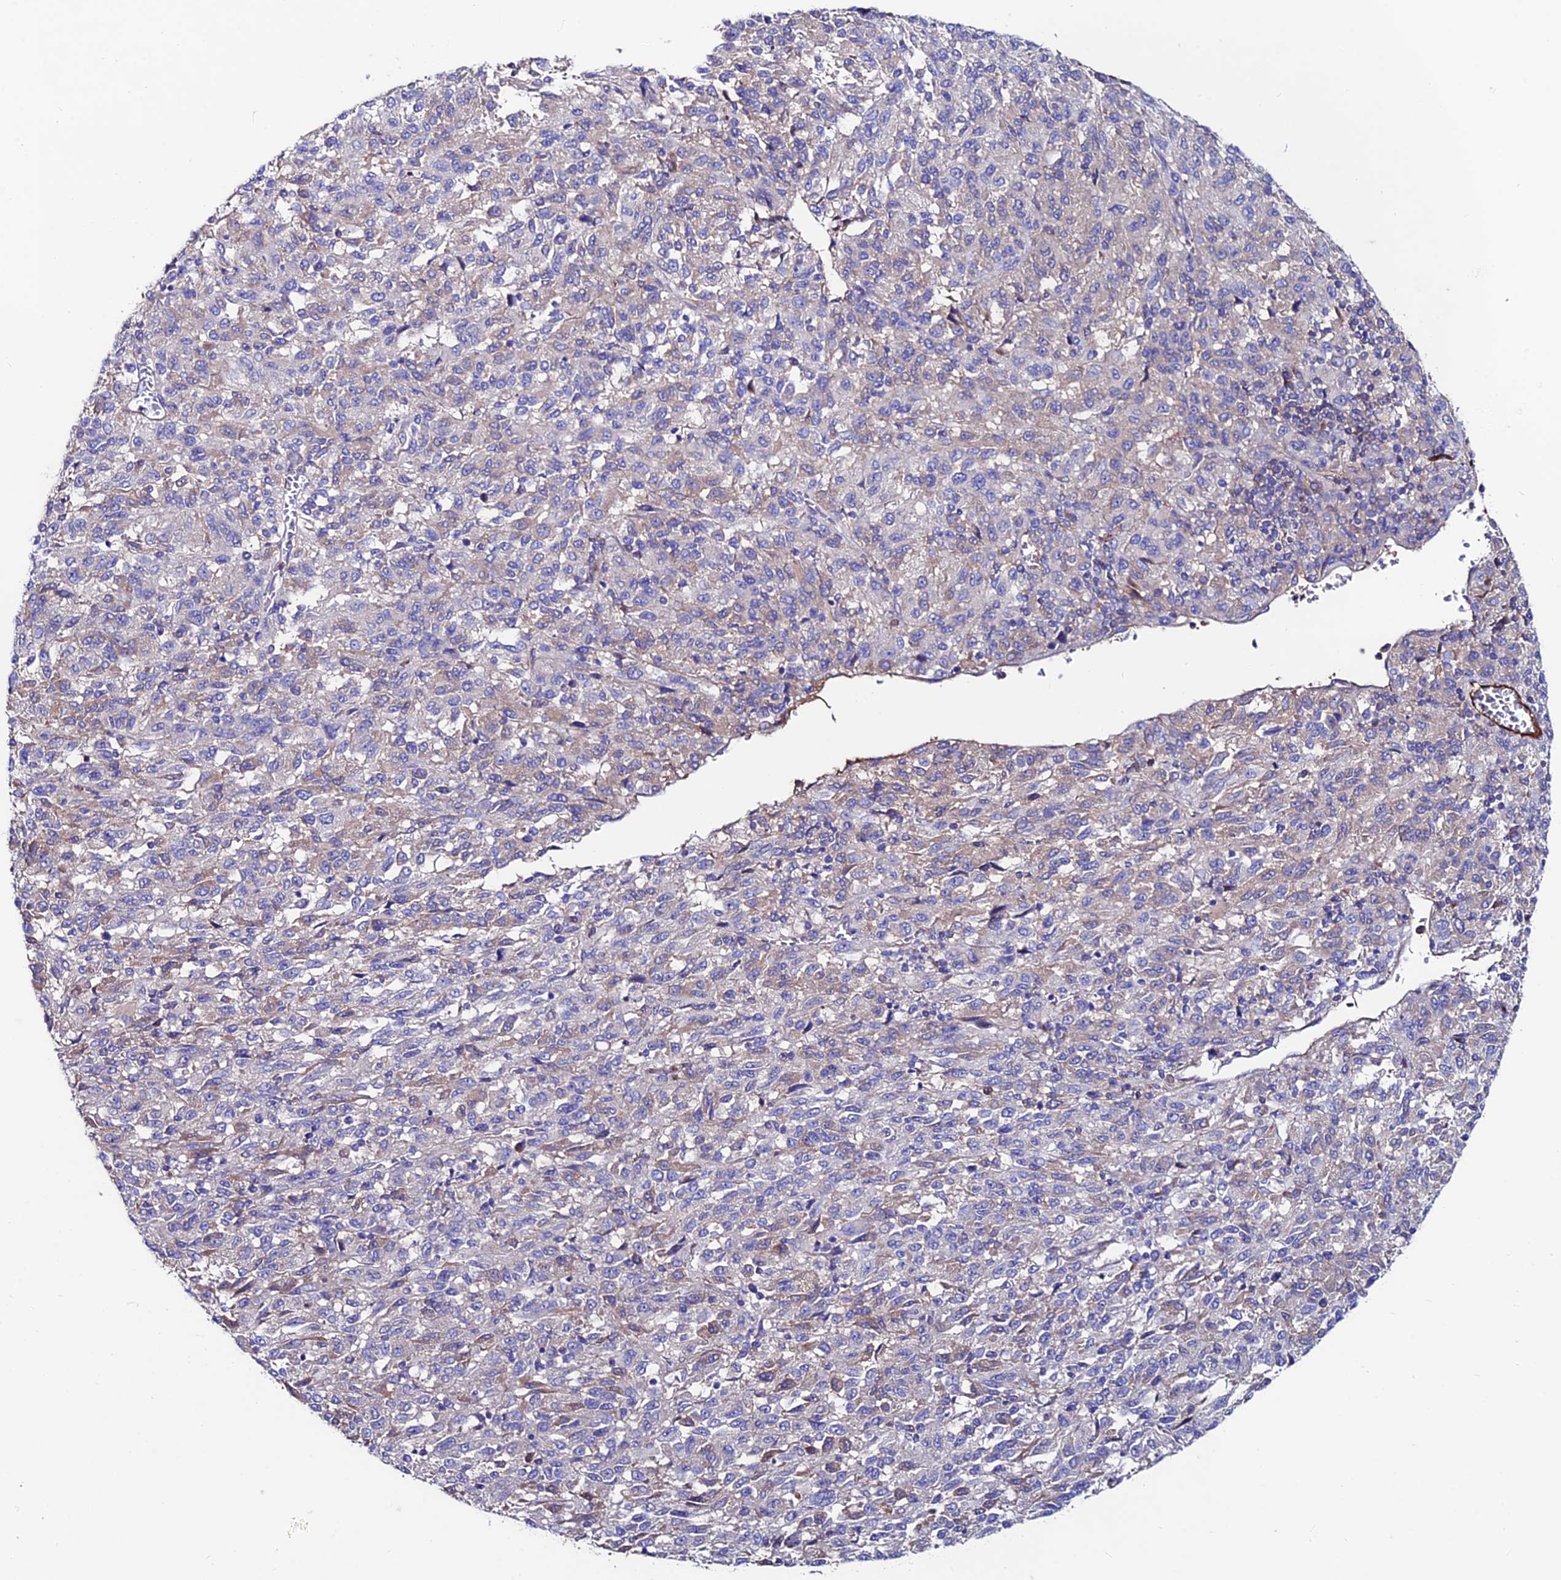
{"staining": {"intensity": "negative", "quantity": "none", "location": "none"}, "tissue": "melanoma", "cell_type": "Tumor cells", "image_type": "cancer", "snomed": [{"axis": "morphology", "description": "Malignant melanoma, Metastatic site"}, {"axis": "topography", "description": "Lung"}], "caption": "Tumor cells show no significant expression in melanoma.", "gene": "SLC25A16", "patient": {"sex": "male", "age": 64}}